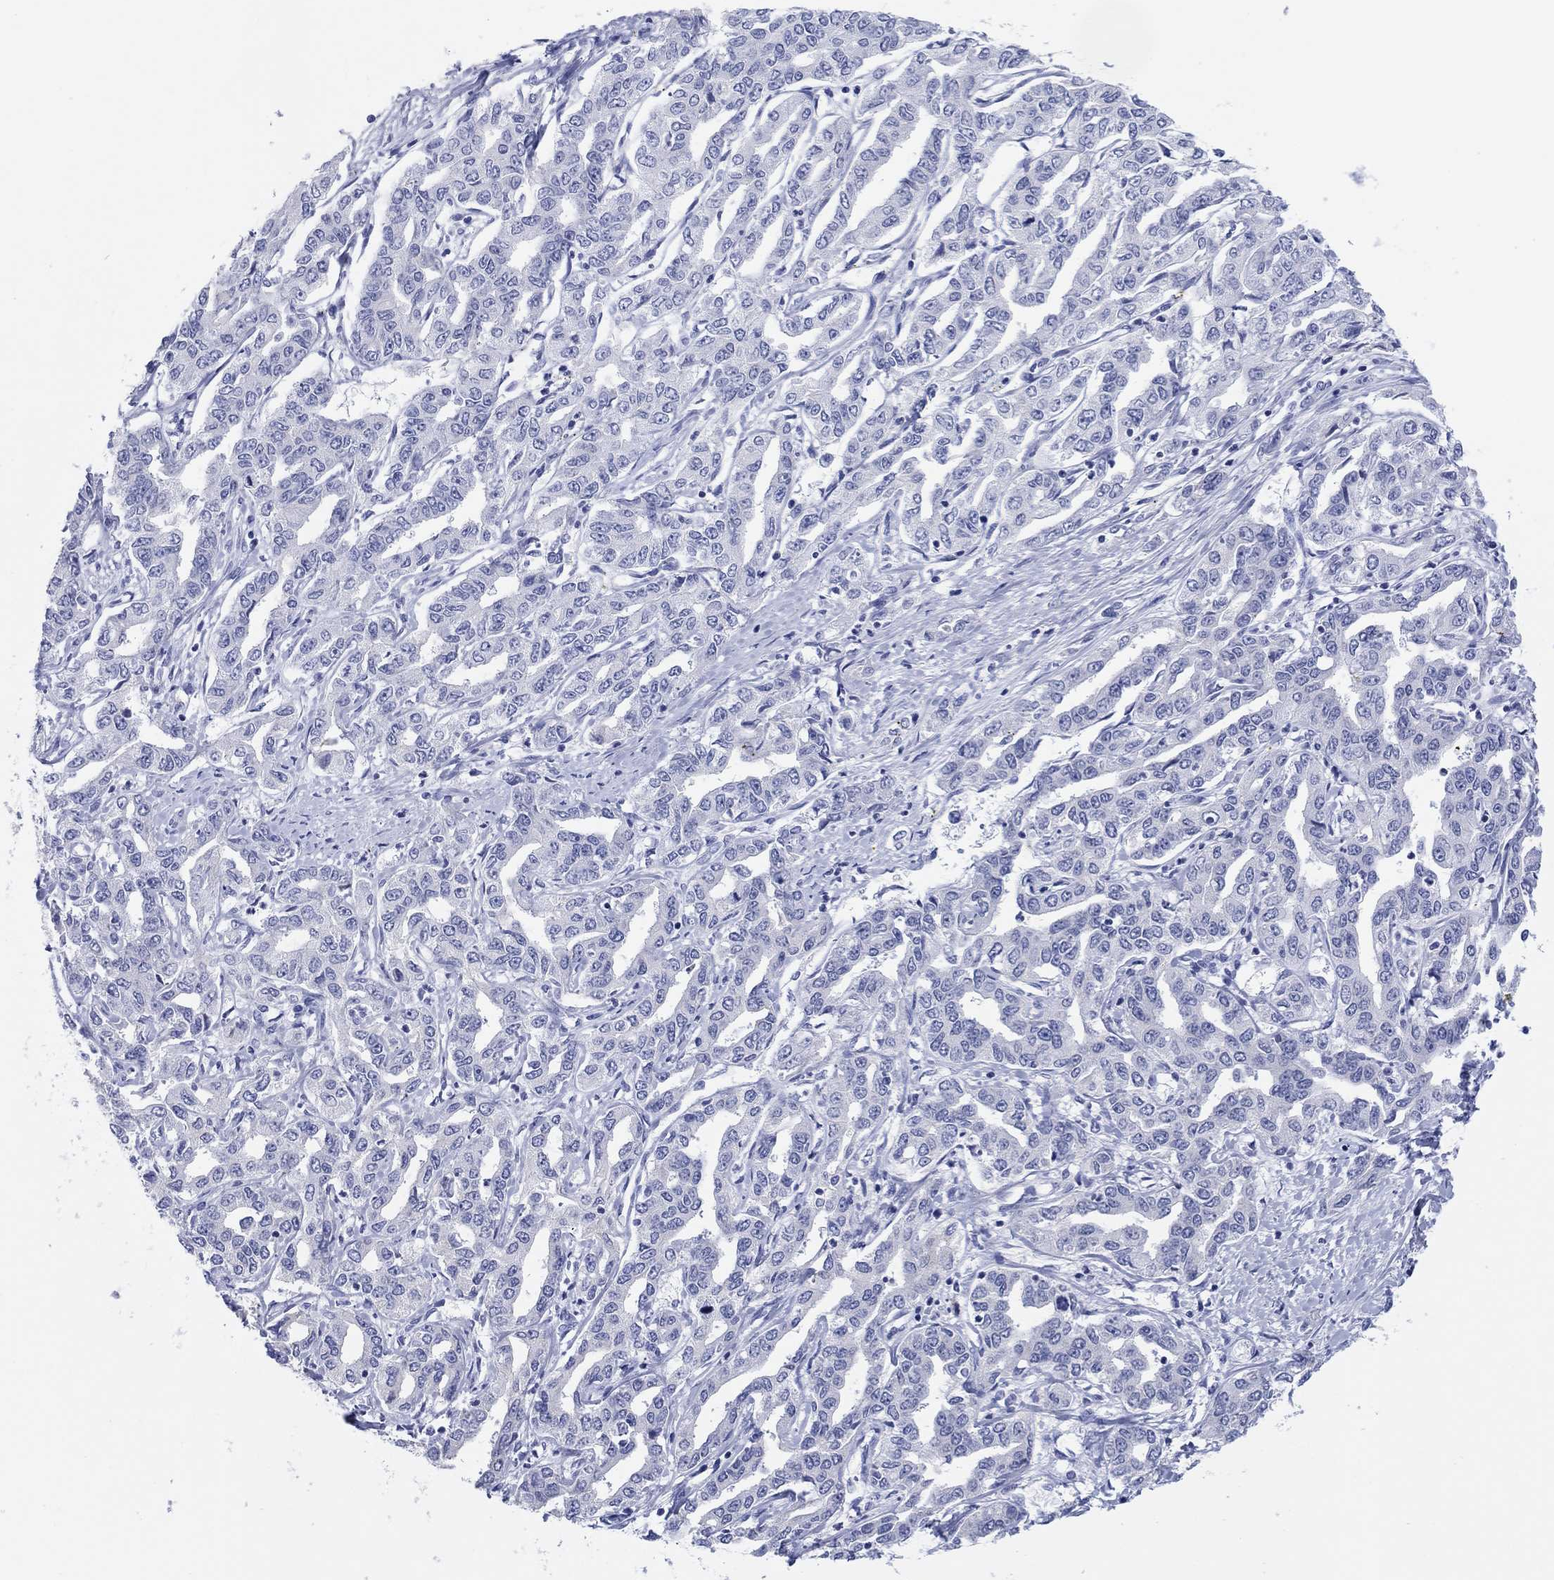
{"staining": {"intensity": "negative", "quantity": "none", "location": "none"}, "tissue": "liver cancer", "cell_type": "Tumor cells", "image_type": "cancer", "snomed": [{"axis": "morphology", "description": "Cholangiocarcinoma"}, {"axis": "topography", "description": "Liver"}], "caption": "DAB immunohistochemical staining of cholangiocarcinoma (liver) exhibits no significant staining in tumor cells.", "gene": "ERICH3", "patient": {"sex": "male", "age": 59}}